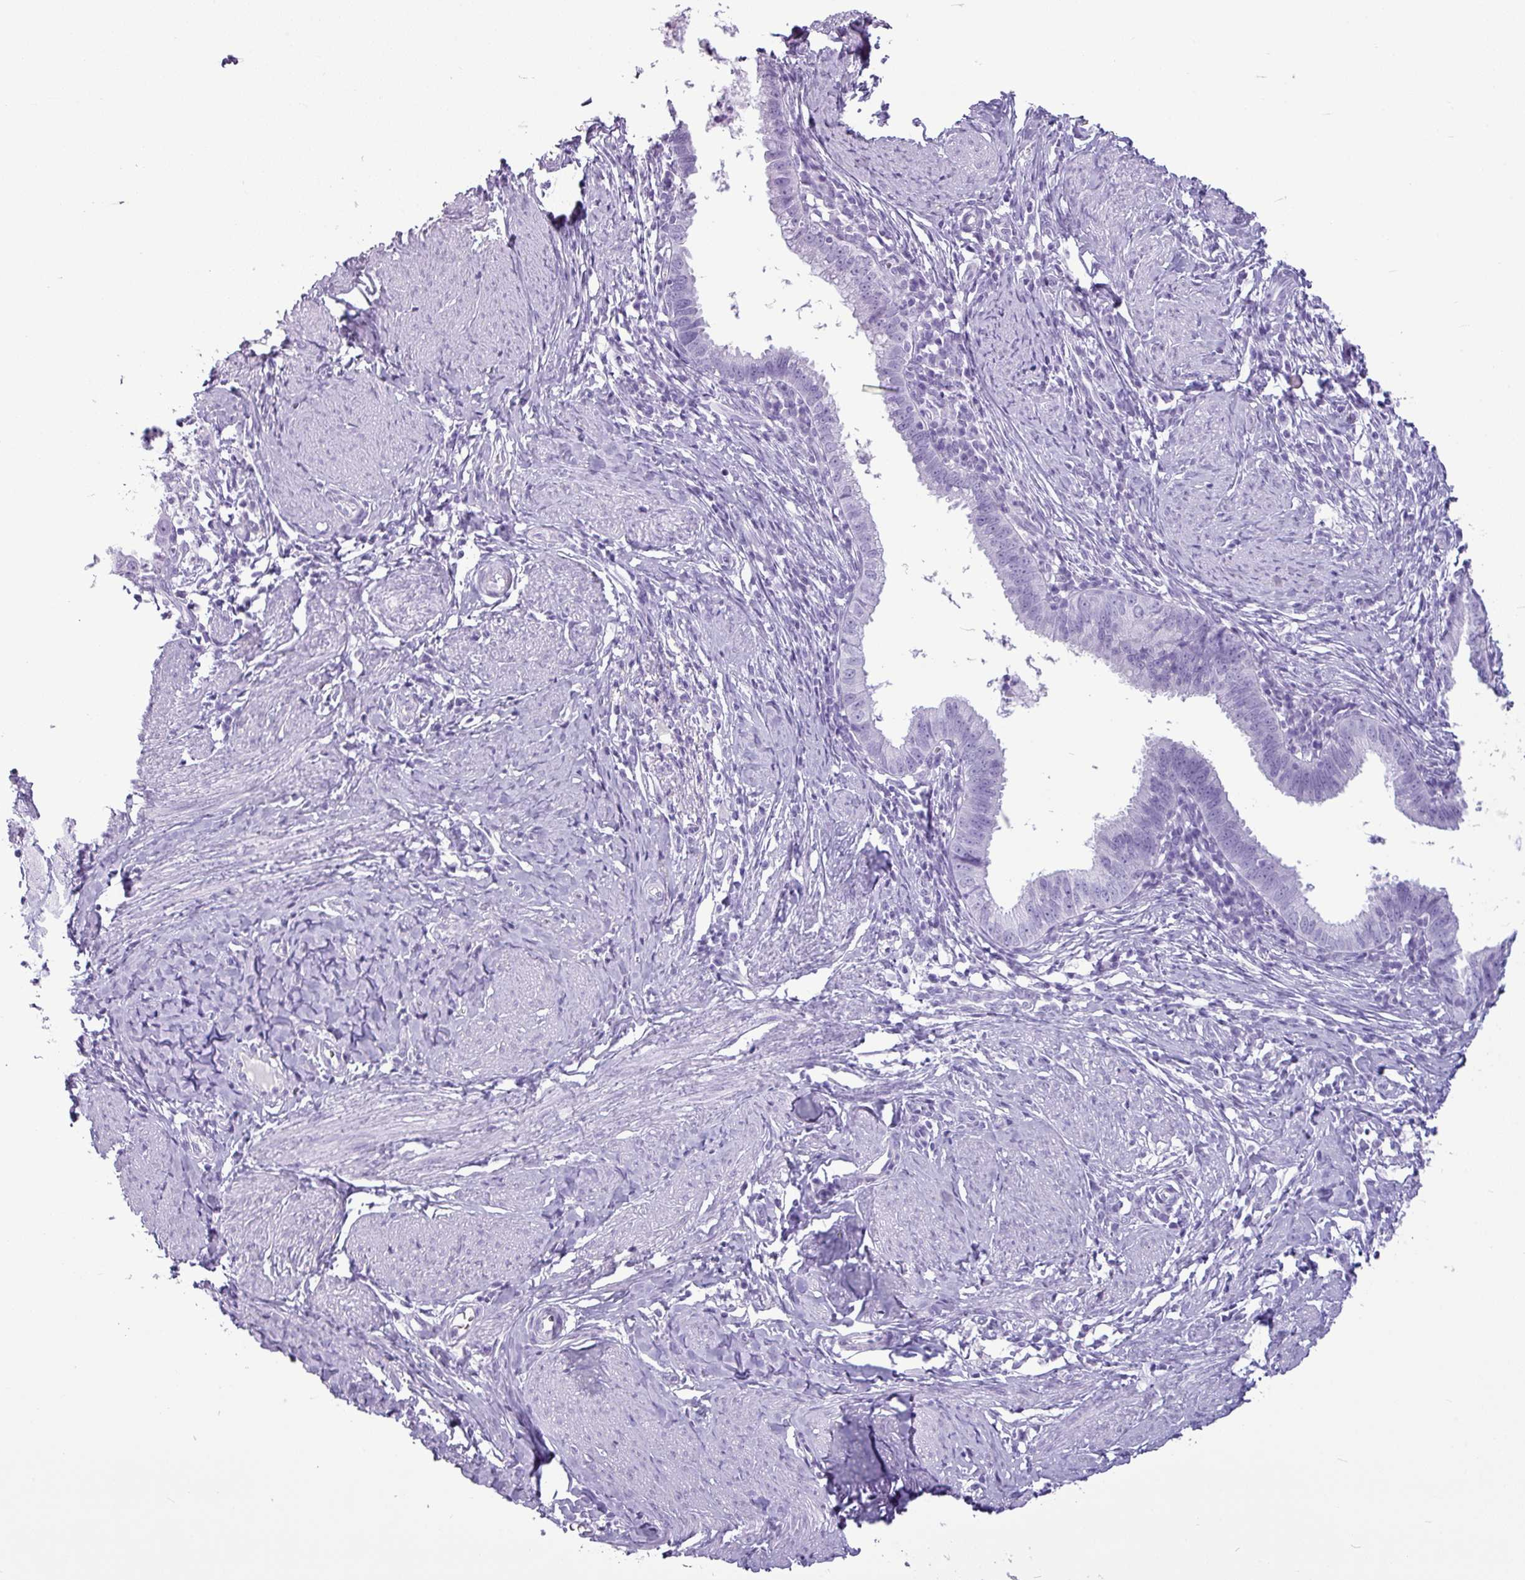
{"staining": {"intensity": "negative", "quantity": "none", "location": "none"}, "tissue": "cervical cancer", "cell_type": "Tumor cells", "image_type": "cancer", "snomed": [{"axis": "morphology", "description": "Adenocarcinoma, NOS"}, {"axis": "topography", "description": "Cervix"}], "caption": "There is no significant positivity in tumor cells of cervical cancer.", "gene": "AMY1B", "patient": {"sex": "female", "age": 36}}